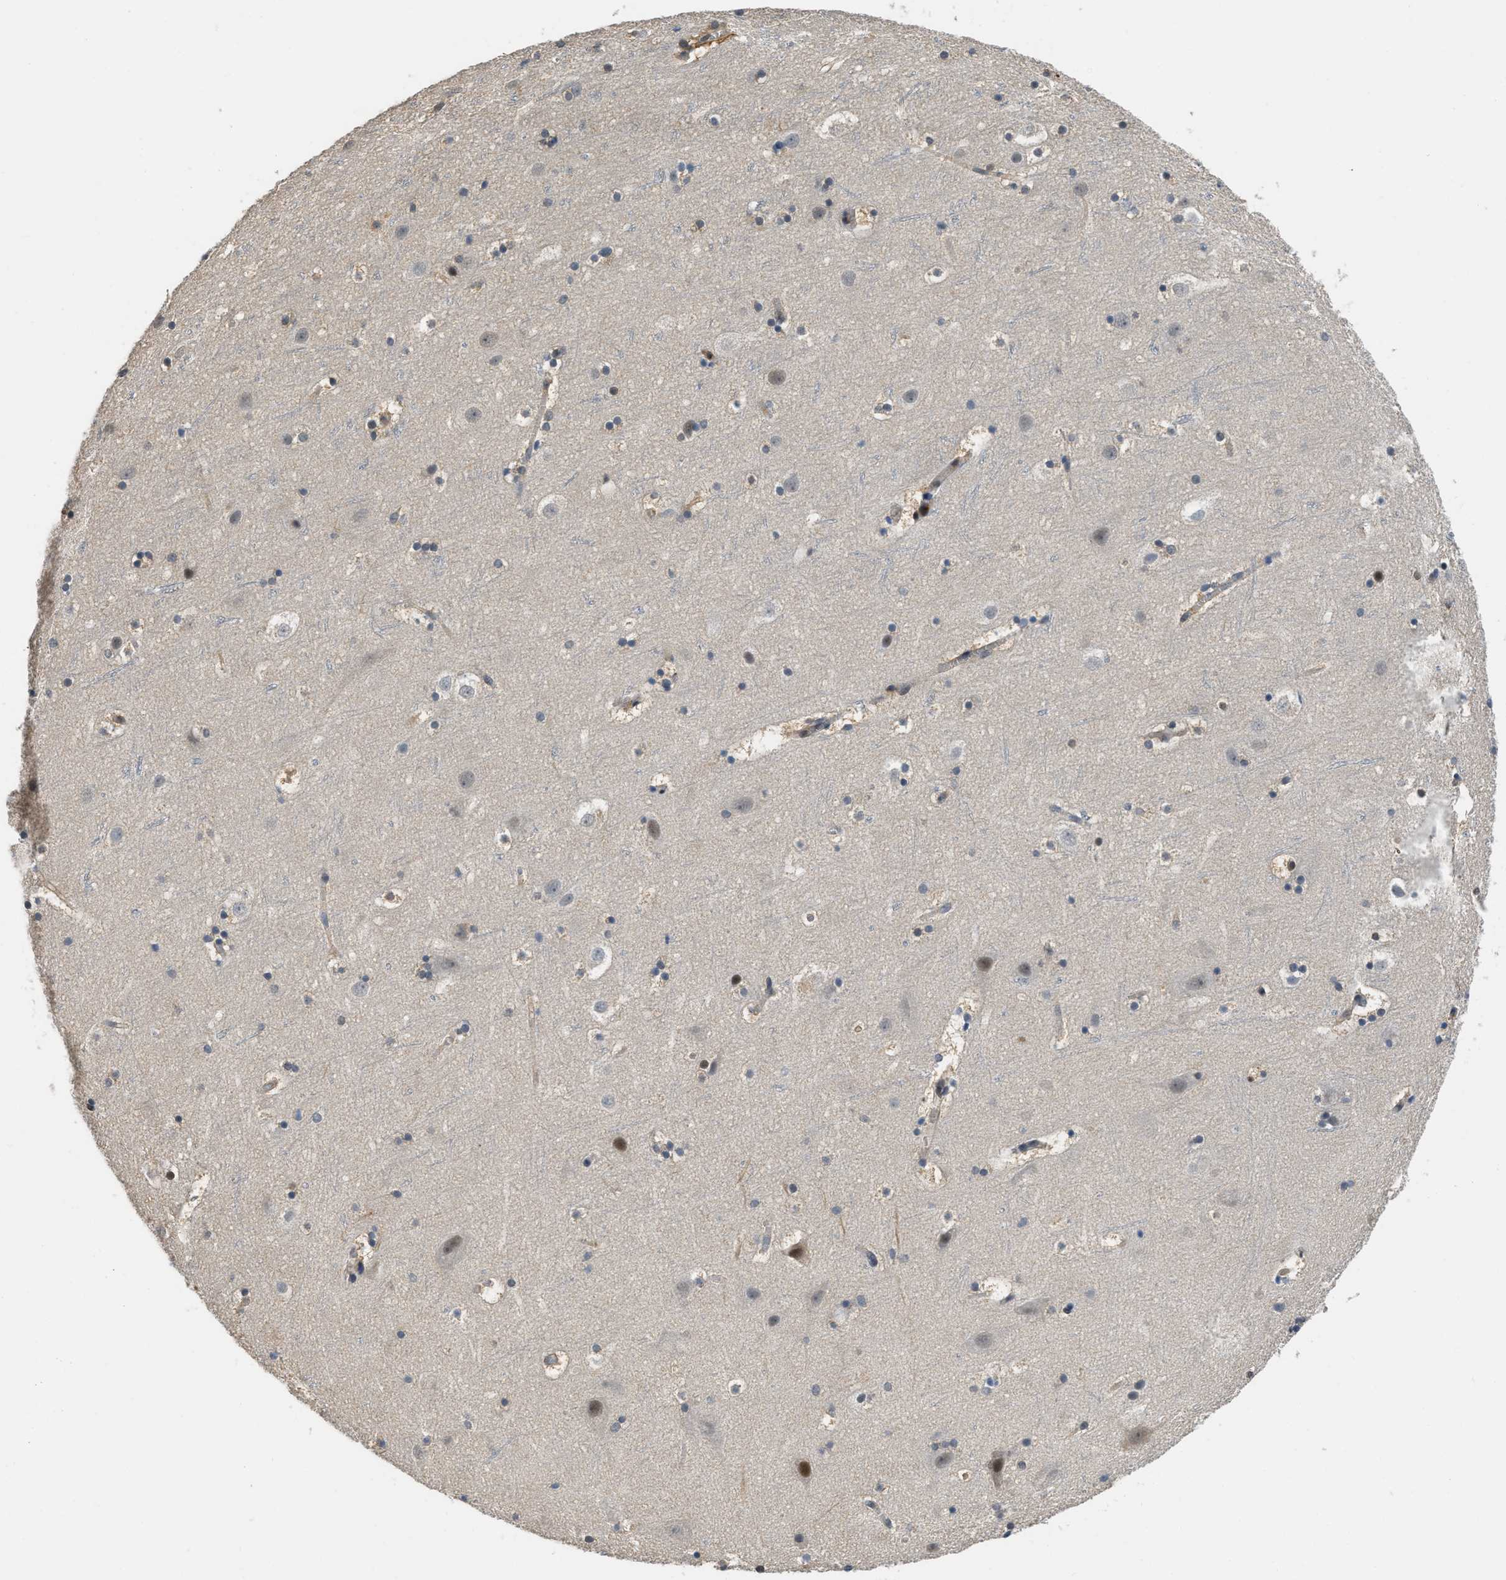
{"staining": {"intensity": "moderate", "quantity": "25%-75%", "location": "cytoplasmic/membranous"}, "tissue": "cerebral cortex", "cell_type": "Endothelial cells", "image_type": "normal", "snomed": [{"axis": "morphology", "description": "Normal tissue, NOS"}, {"axis": "topography", "description": "Cerebral cortex"}], "caption": "The histopathology image demonstrates immunohistochemical staining of normal cerebral cortex. There is moderate cytoplasmic/membranous expression is identified in approximately 25%-75% of endothelial cells.", "gene": "TES", "patient": {"sex": "male", "age": 45}}